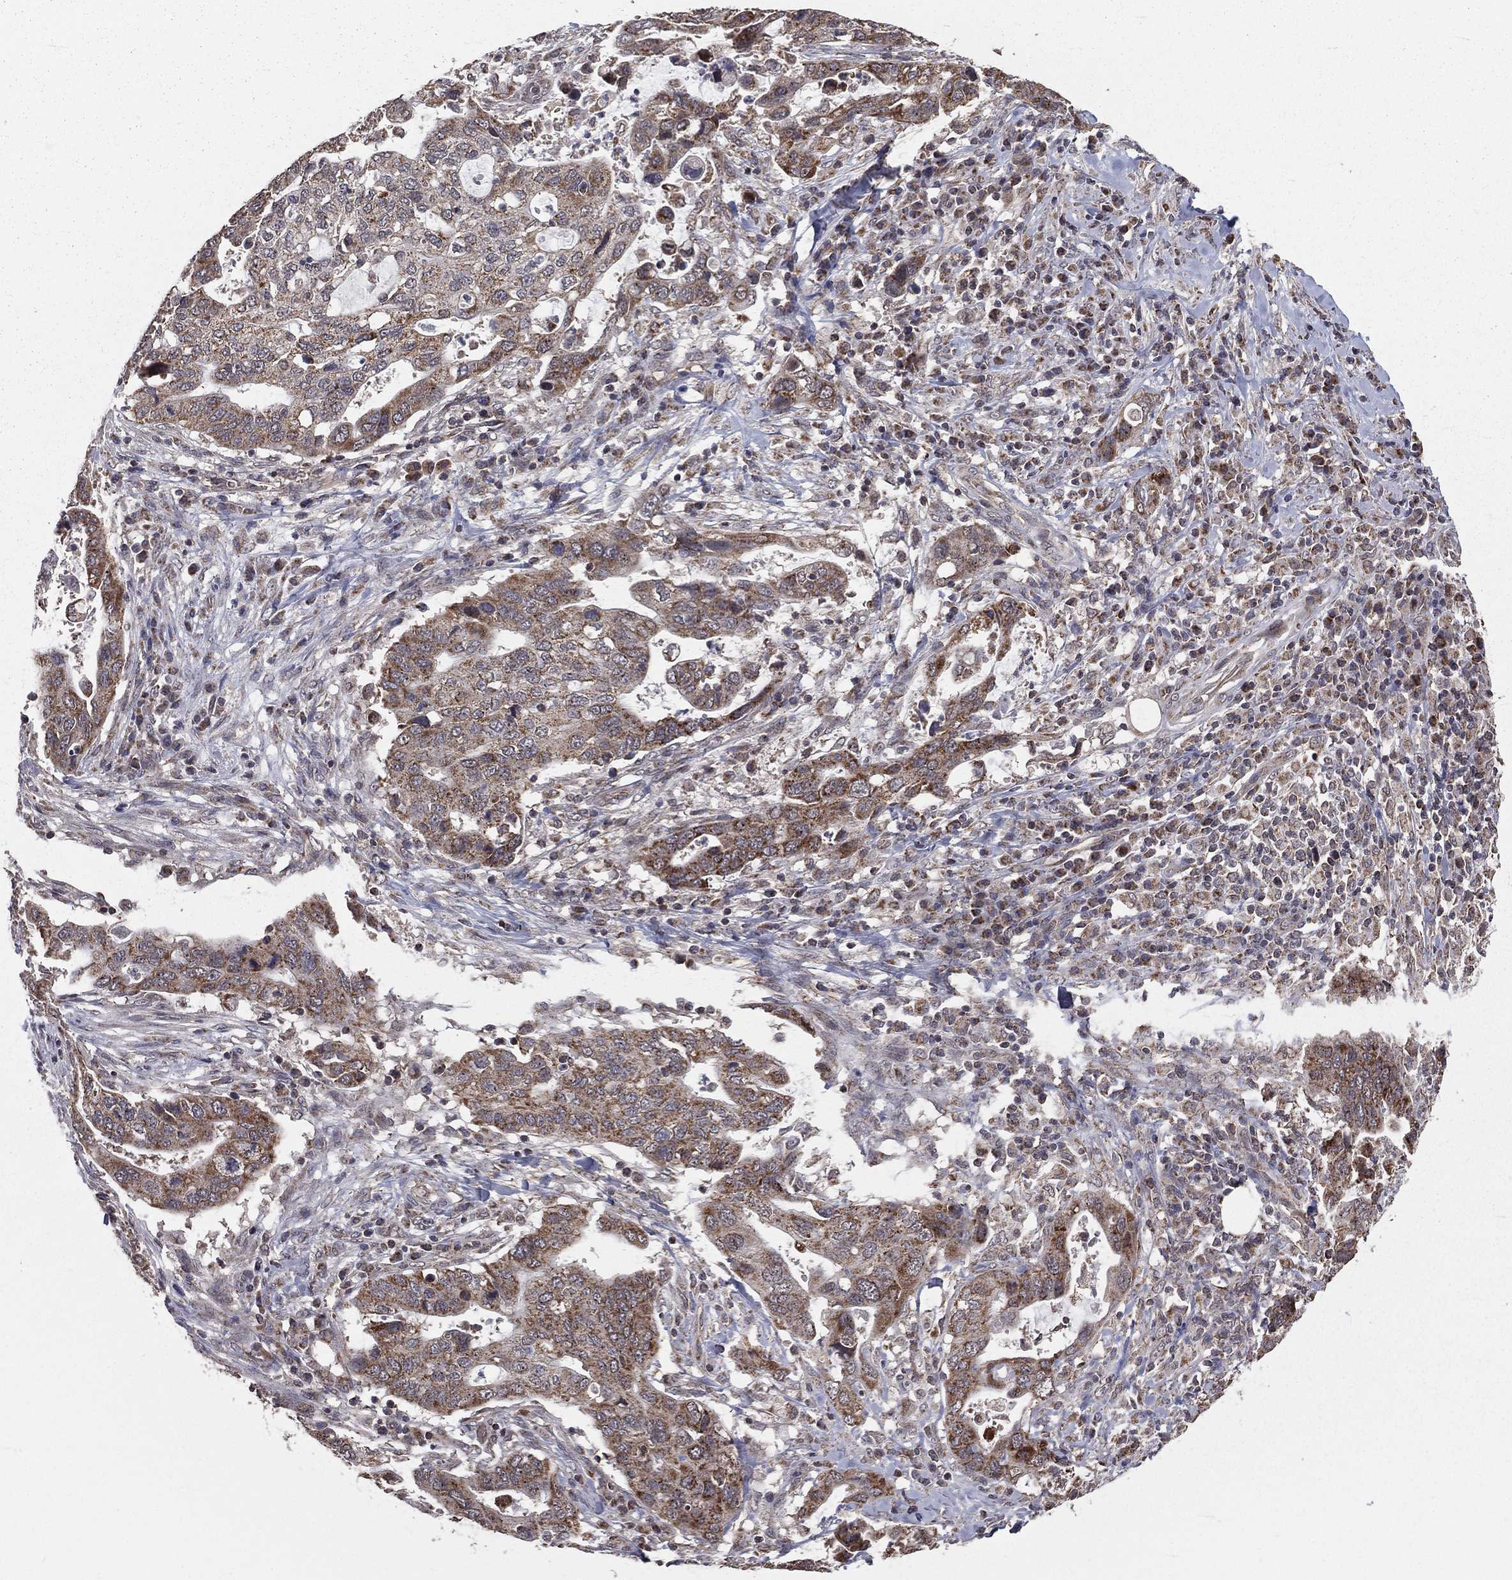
{"staining": {"intensity": "moderate", "quantity": ">75%", "location": "cytoplasmic/membranous"}, "tissue": "stomach cancer", "cell_type": "Tumor cells", "image_type": "cancer", "snomed": [{"axis": "morphology", "description": "Adenocarcinoma, NOS"}, {"axis": "topography", "description": "Stomach"}], "caption": "Immunohistochemistry image of neoplastic tissue: human stomach cancer stained using immunohistochemistry reveals medium levels of moderate protein expression localized specifically in the cytoplasmic/membranous of tumor cells, appearing as a cytoplasmic/membranous brown color.", "gene": "MRPL46", "patient": {"sex": "male", "age": 54}}